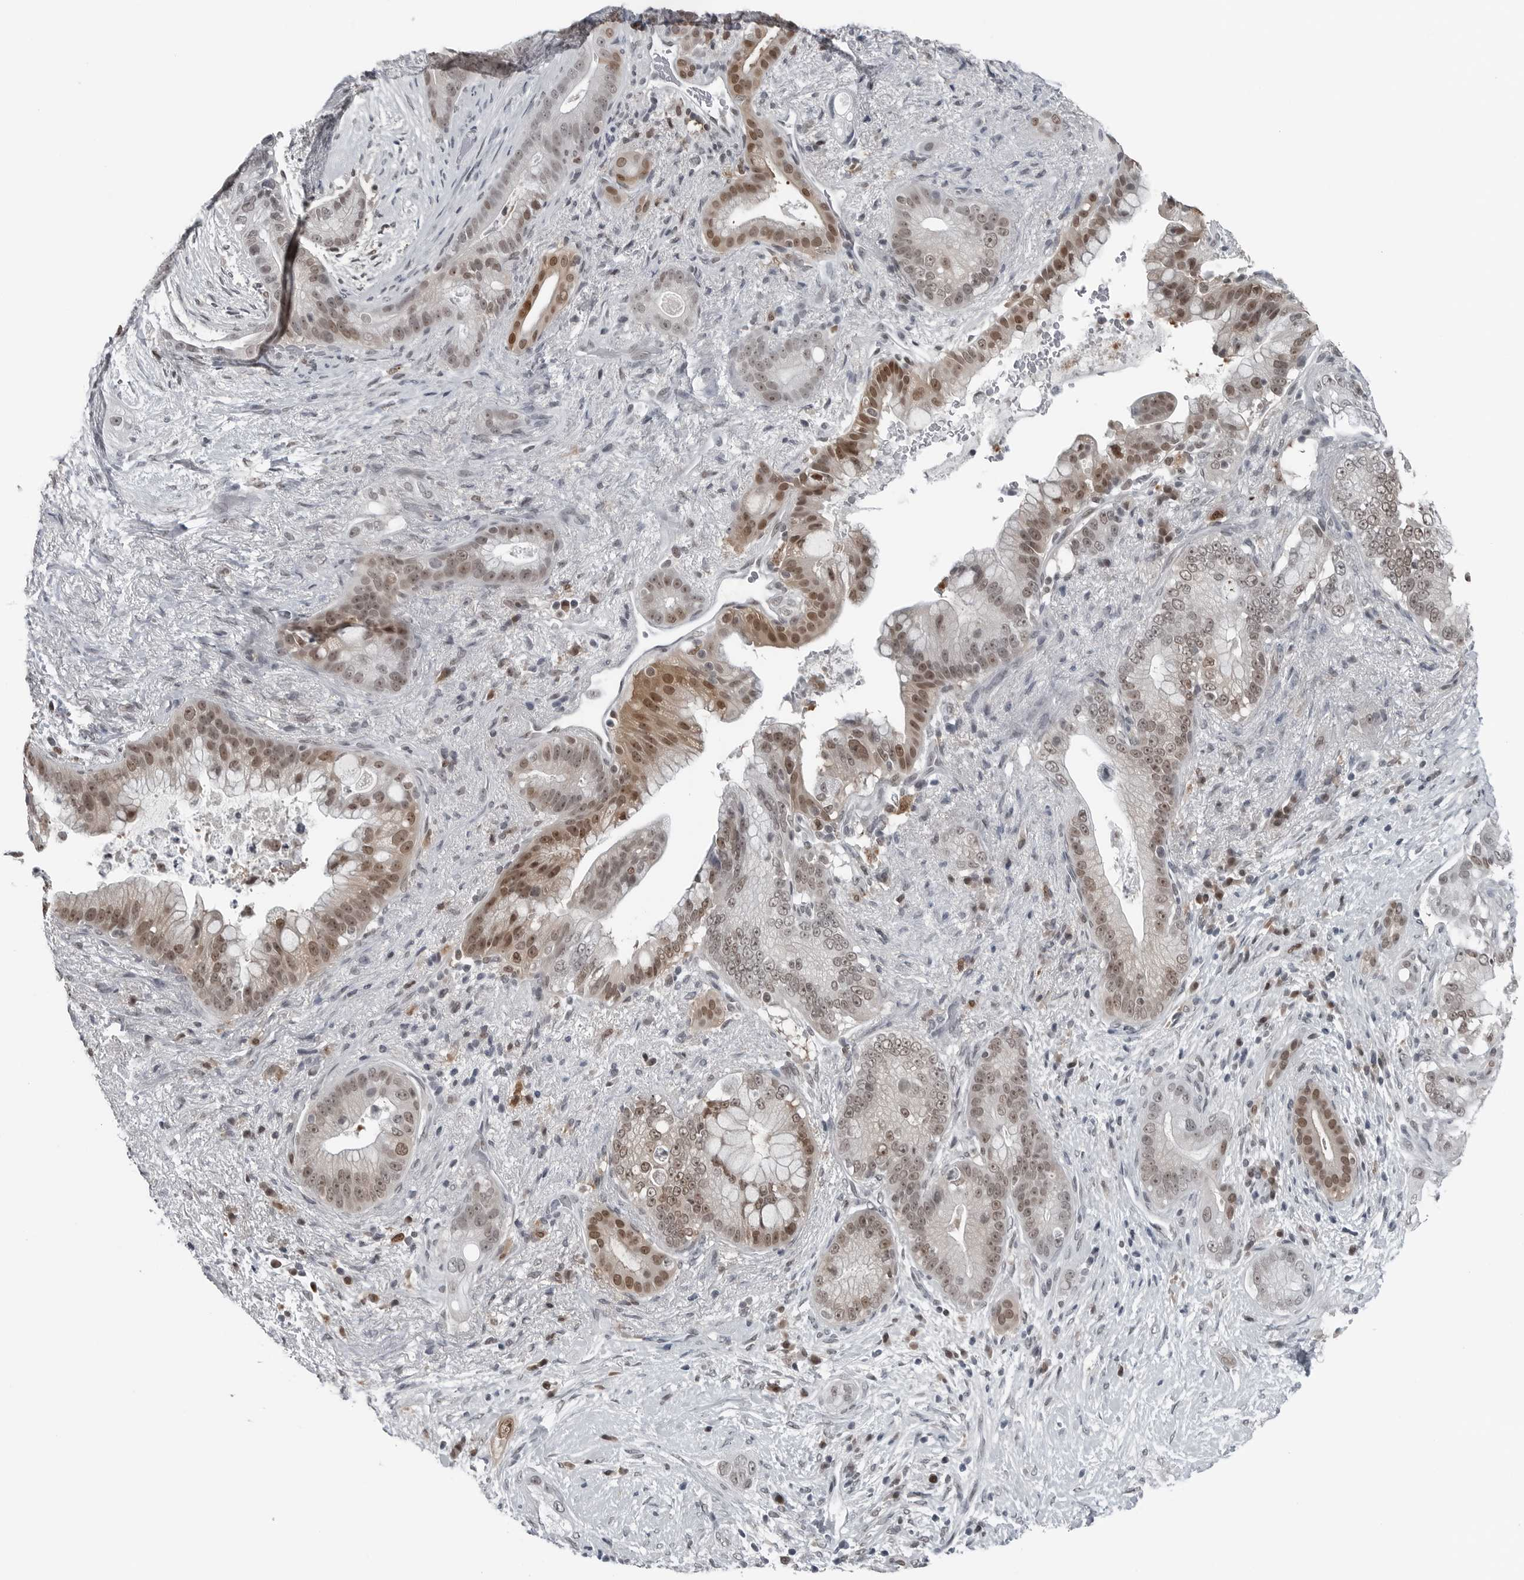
{"staining": {"intensity": "moderate", "quantity": "25%-75%", "location": "nuclear"}, "tissue": "pancreatic cancer", "cell_type": "Tumor cells", "image_type": "cancer", "snomed": [{"axis": "morphology", "description": "Adenocarcinoma, NOS"}, {"axis": "topography", "description": "Pancreas"}], "caption": "IHC image of neoplastic tissue: pancreatic cancer stained using immunohistochemistry (IHC) exhibits medium levels of moderate protein expression localized specifically in the nuclear of tumor cells, appearing as a nuclear brown color.", "gene": "AKR1A1", "patient": {"sex": "male", "age": 53}}